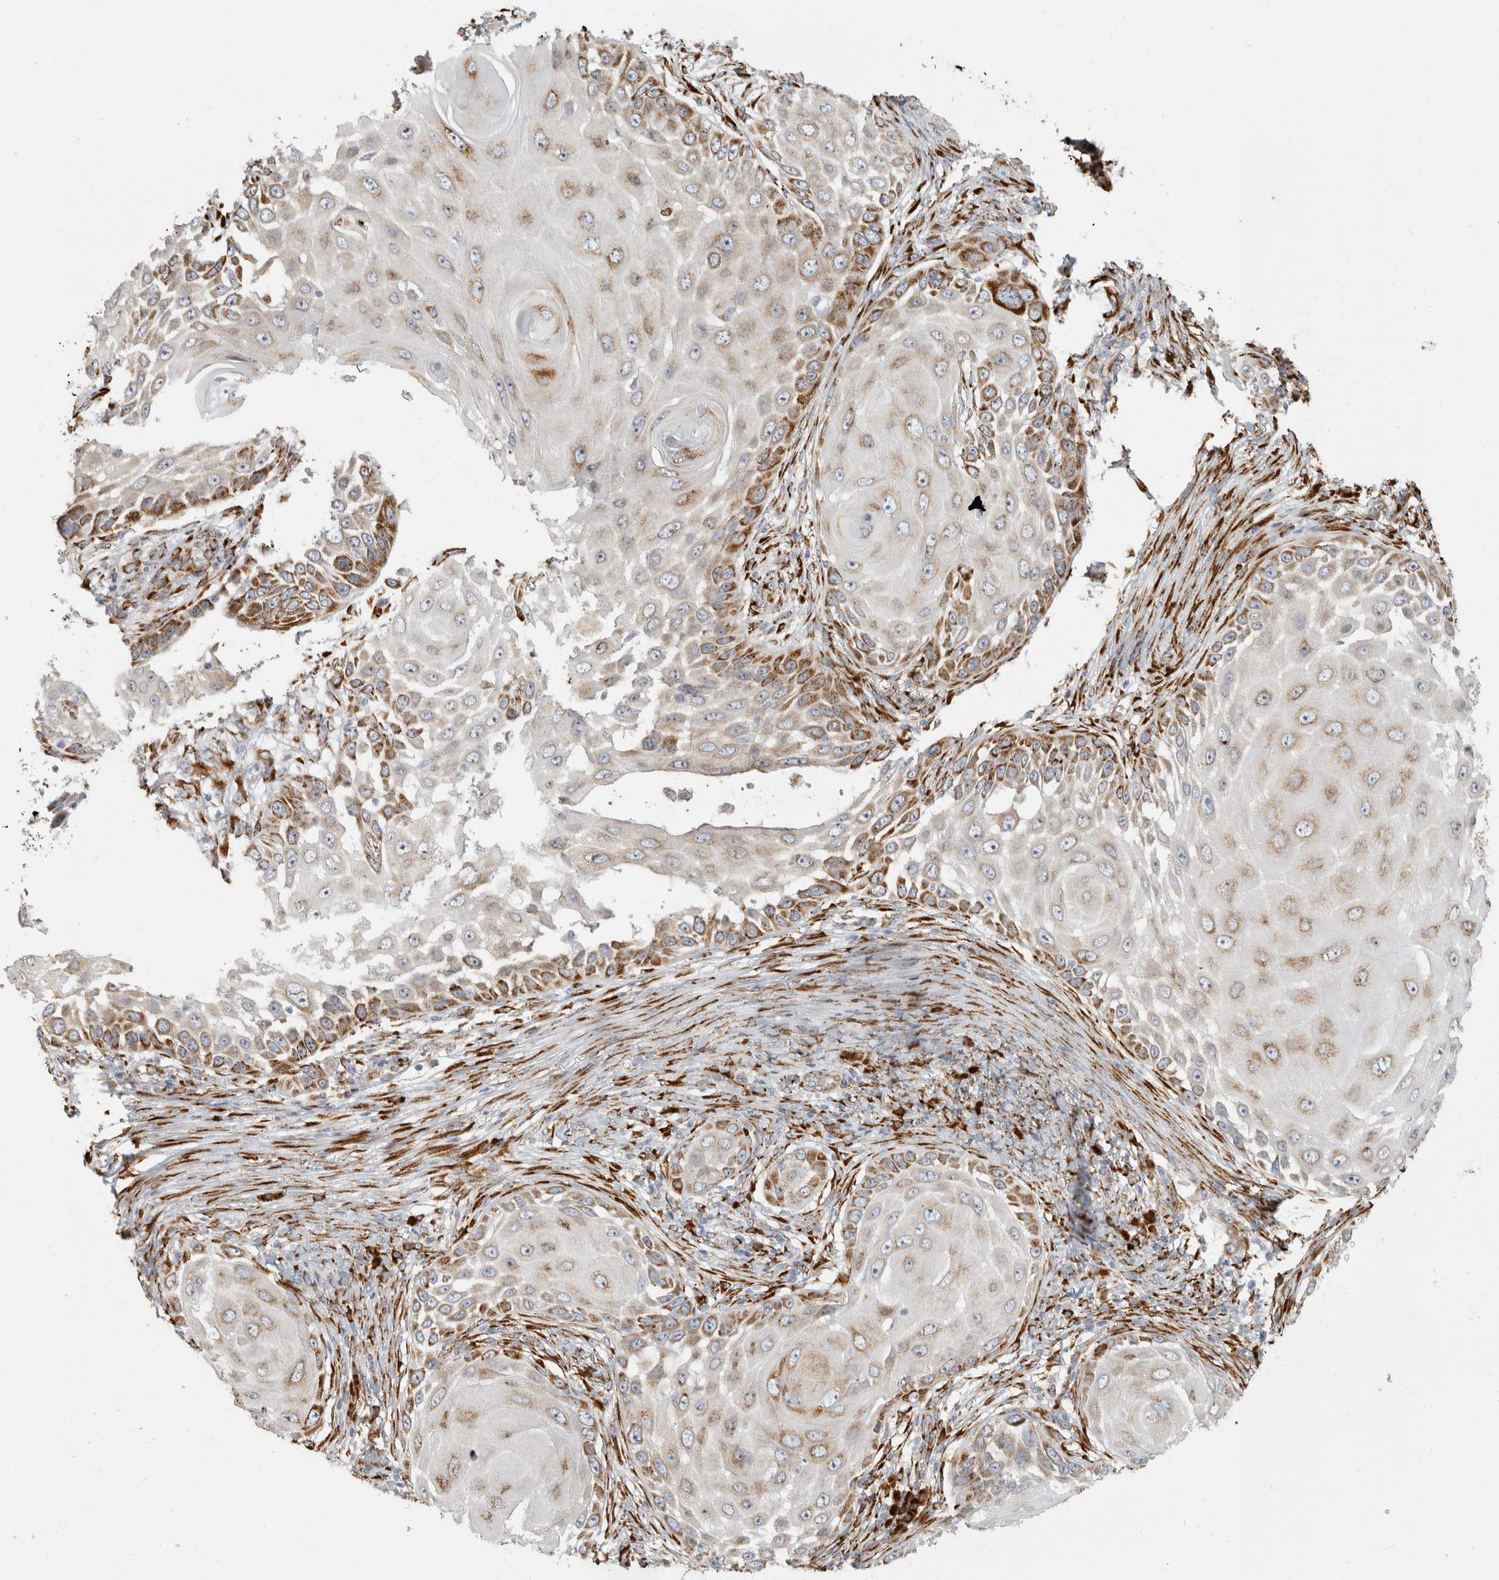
{"staining": {"intensity": "moderate", "quantity": "25%-75%", "location": "cytoplasmic/membranous"}, "tissue": "skin cancer", "cell_type": "Tumor cells", "image_type": "cancer", "snomed": [{"axis": "morphology", "description": "Squamous cell carcinoma, NOS"}, {"axis": "topography", "description": "Skin"}], "caption": "An IHC photomicrograph of neoplastic tissue is shown. Protein staining in brown highlights moderate cytoplasmic/membranous positivity in skin cancer (squamous cell carcinoma) within tumor cells.", "gene": "OSTN", "patient": {"sex": "female", "age": 44}}